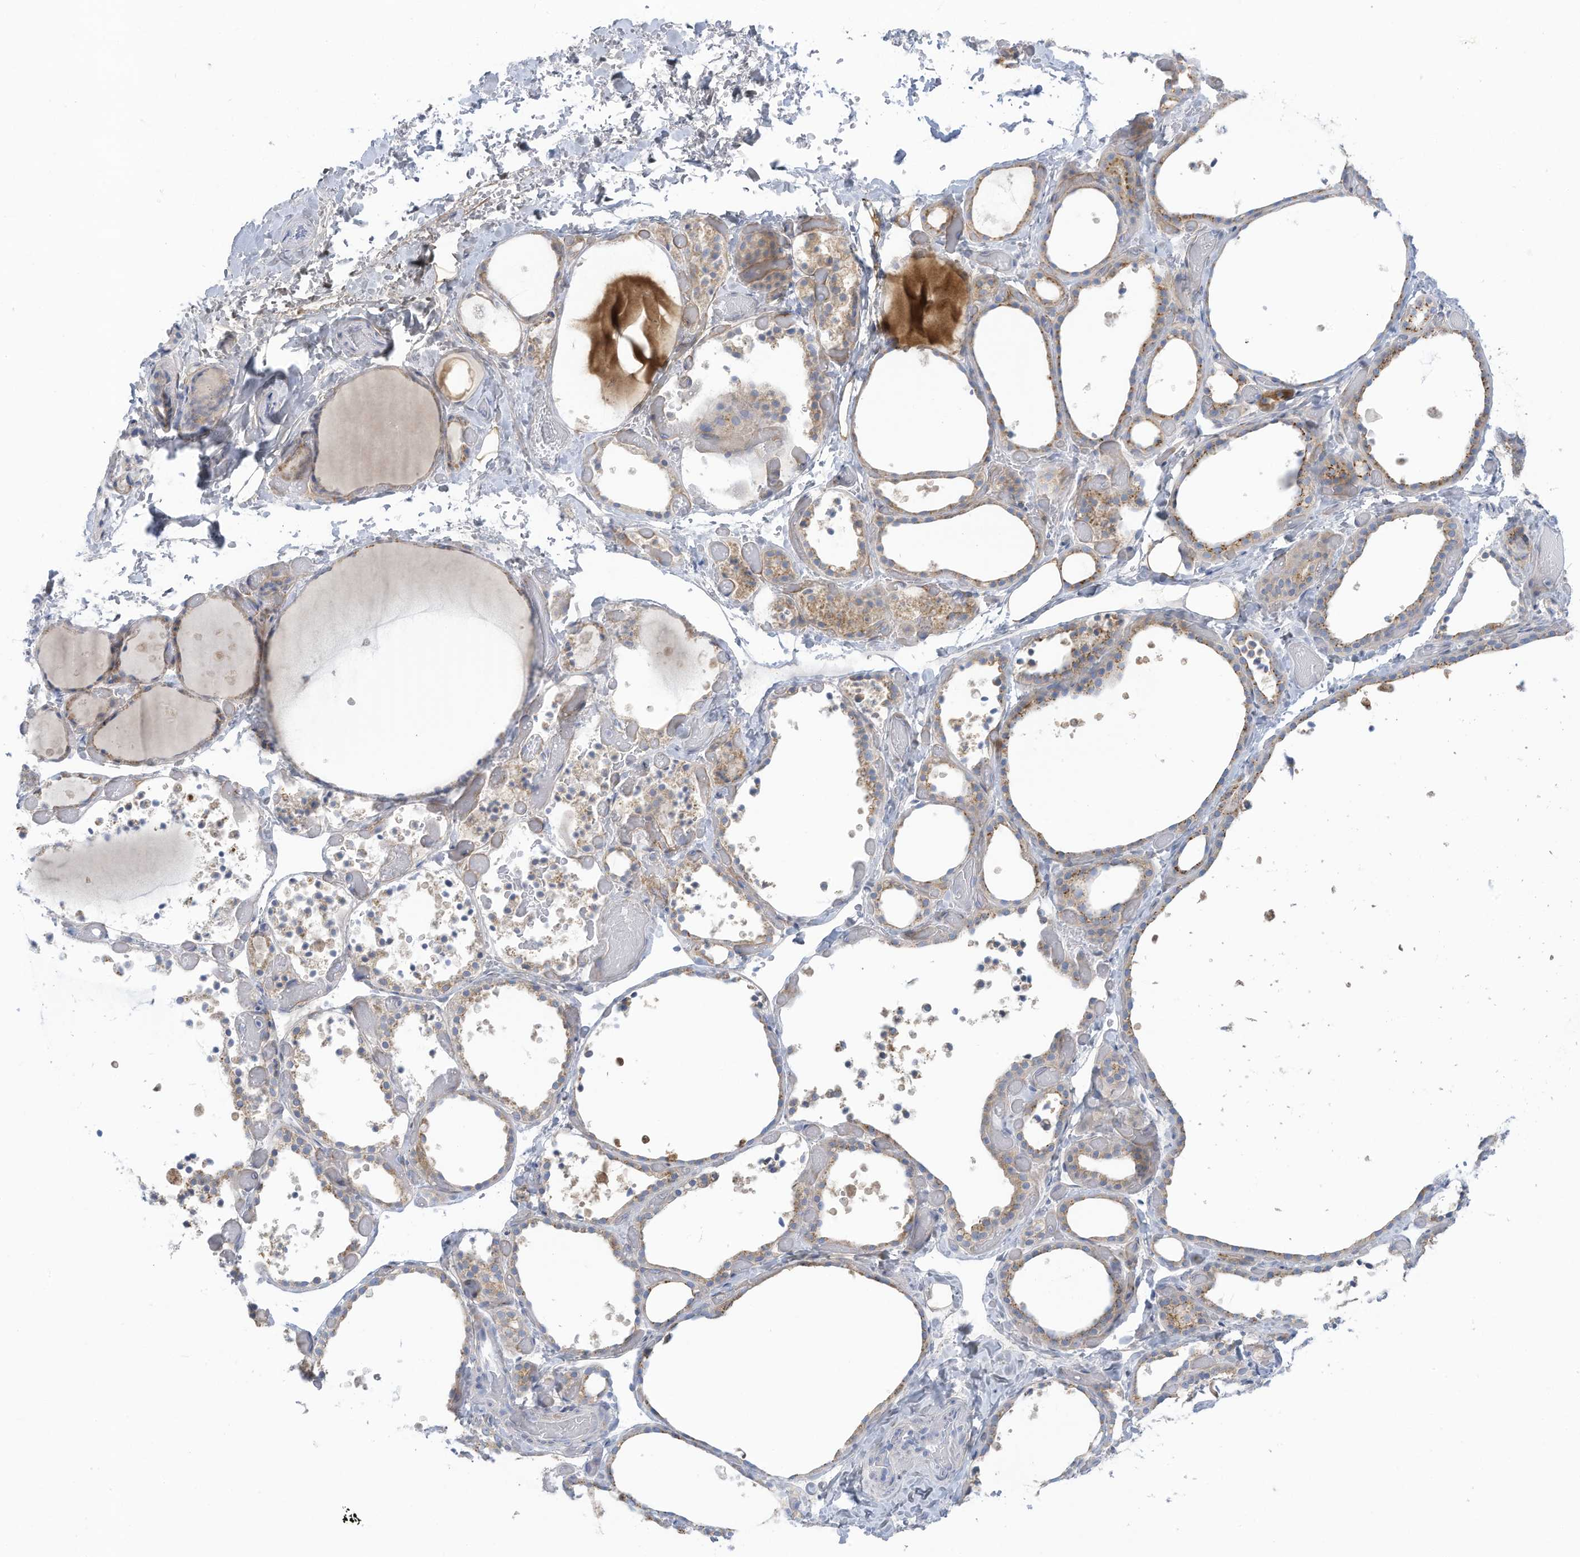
{"staining": {"intensity": "moderate", "quantity": "25%-75%", "location": "cytoplasmic/membranous"}, "tissue": "thyroid gland", "cell_type": "Glandular cells", "image_type": "normal", "snomed": [{"axis": "morphology", "description": "Normal tissue, NOS"}, {"axis": "topography", "description": "Thyroid gland"}], "caption": "Protein staining by immunohistochemistry displays moderate cytoplasmic/membranous staining in about 25%-75% of glandular cells in benign thyroid gland. (IHC, brightfield microscopy, high magnification).", "gene": "TRMT2B", "patient": {"sex": "female", "age": 44}}